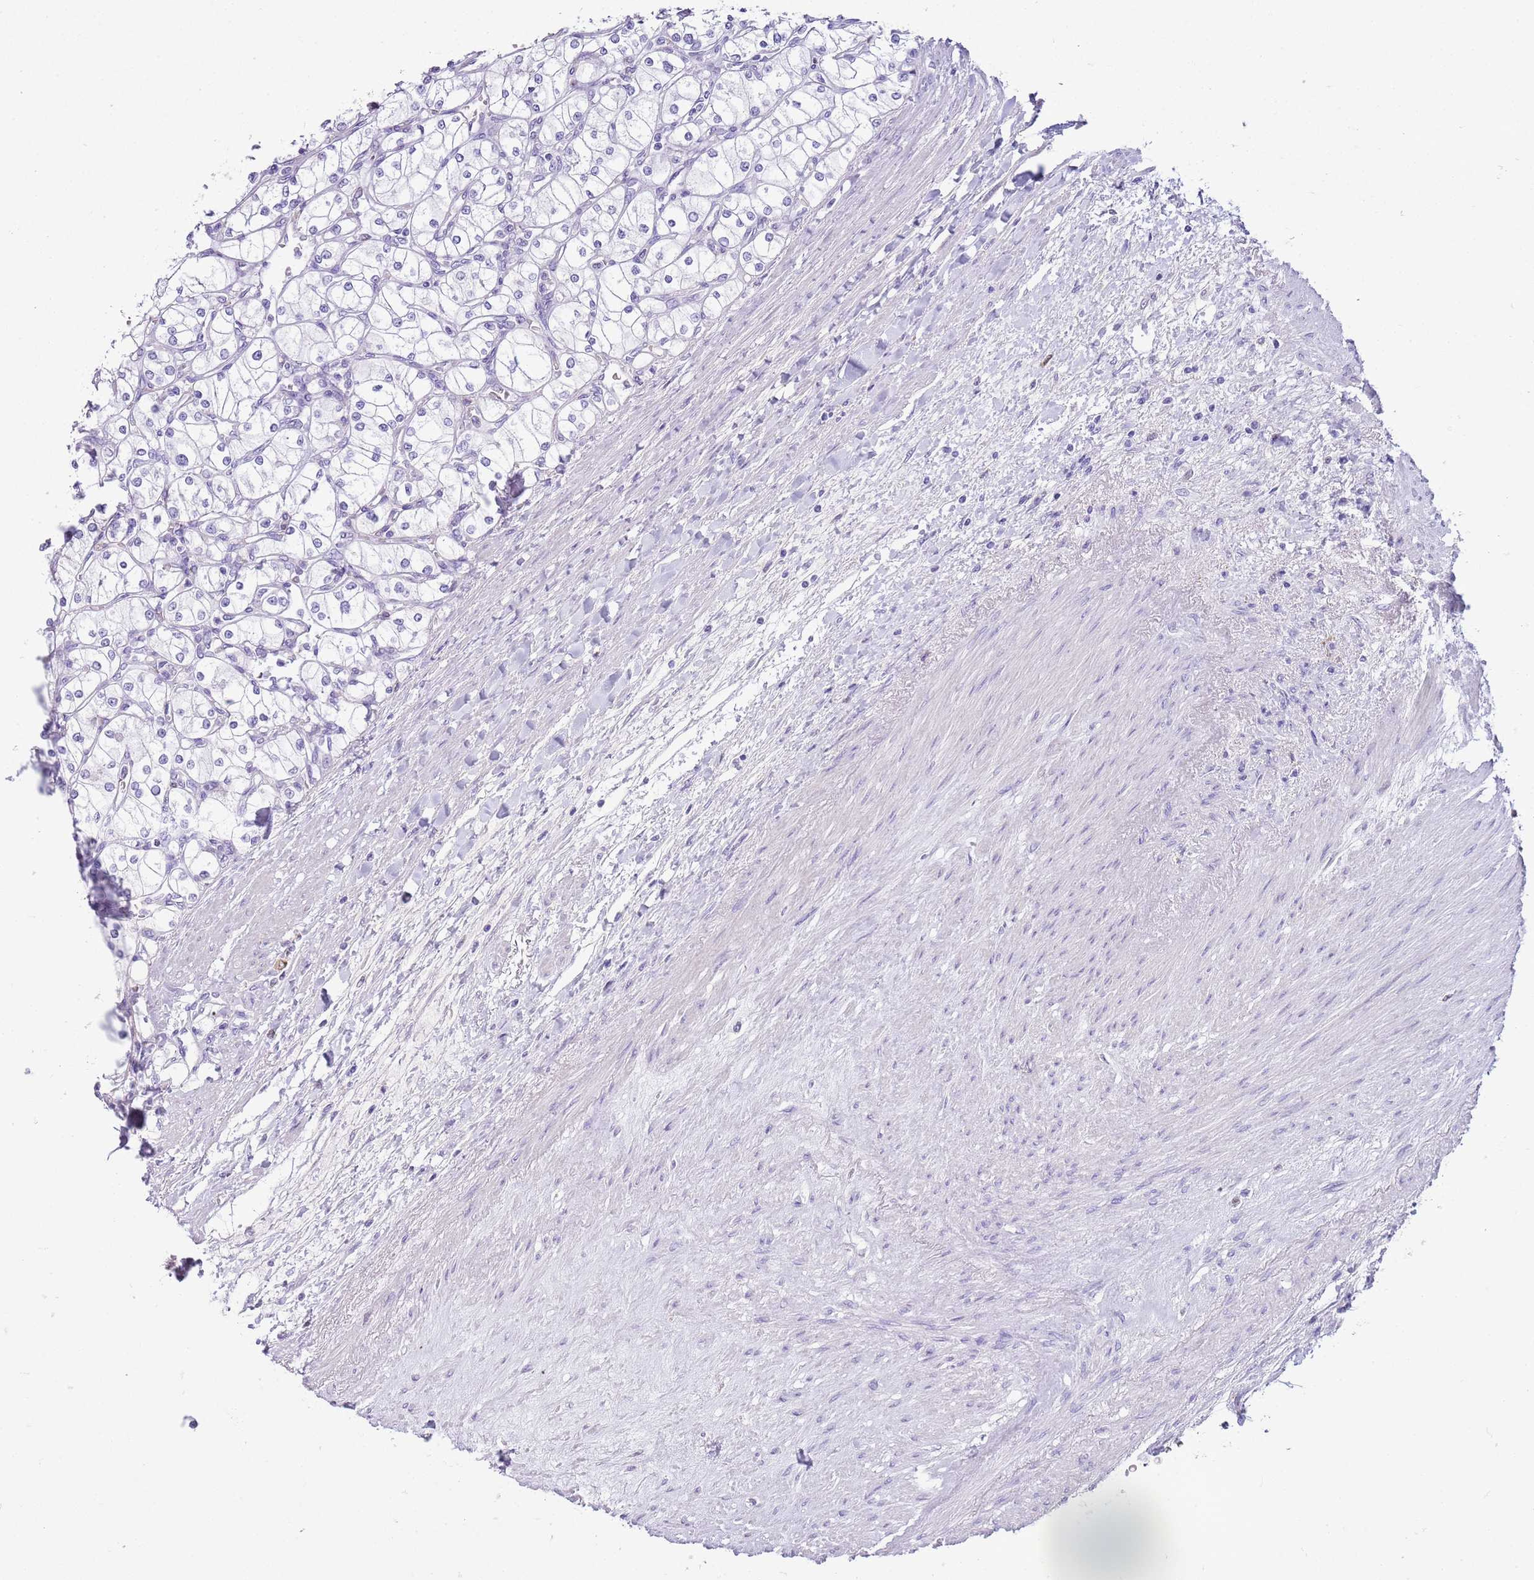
{"staining": {"intensity": "negative", "quantity": "none", "location": "none"}, "tissue": "renal cancer", "cell_type": "Tumor cells", "image_type": "cancer", "snomed": [{"axis": "morphology", "description": "Adenocarcinoma, NOS"}, {"axis": "topography", "description": "Kidney"}], "caption": "Renal cancer was stained to show a protein in brown. There is no significant staining in tumor cells.", "gene": "ZNF697", "patient": {"sex": "male", "age": 80}}